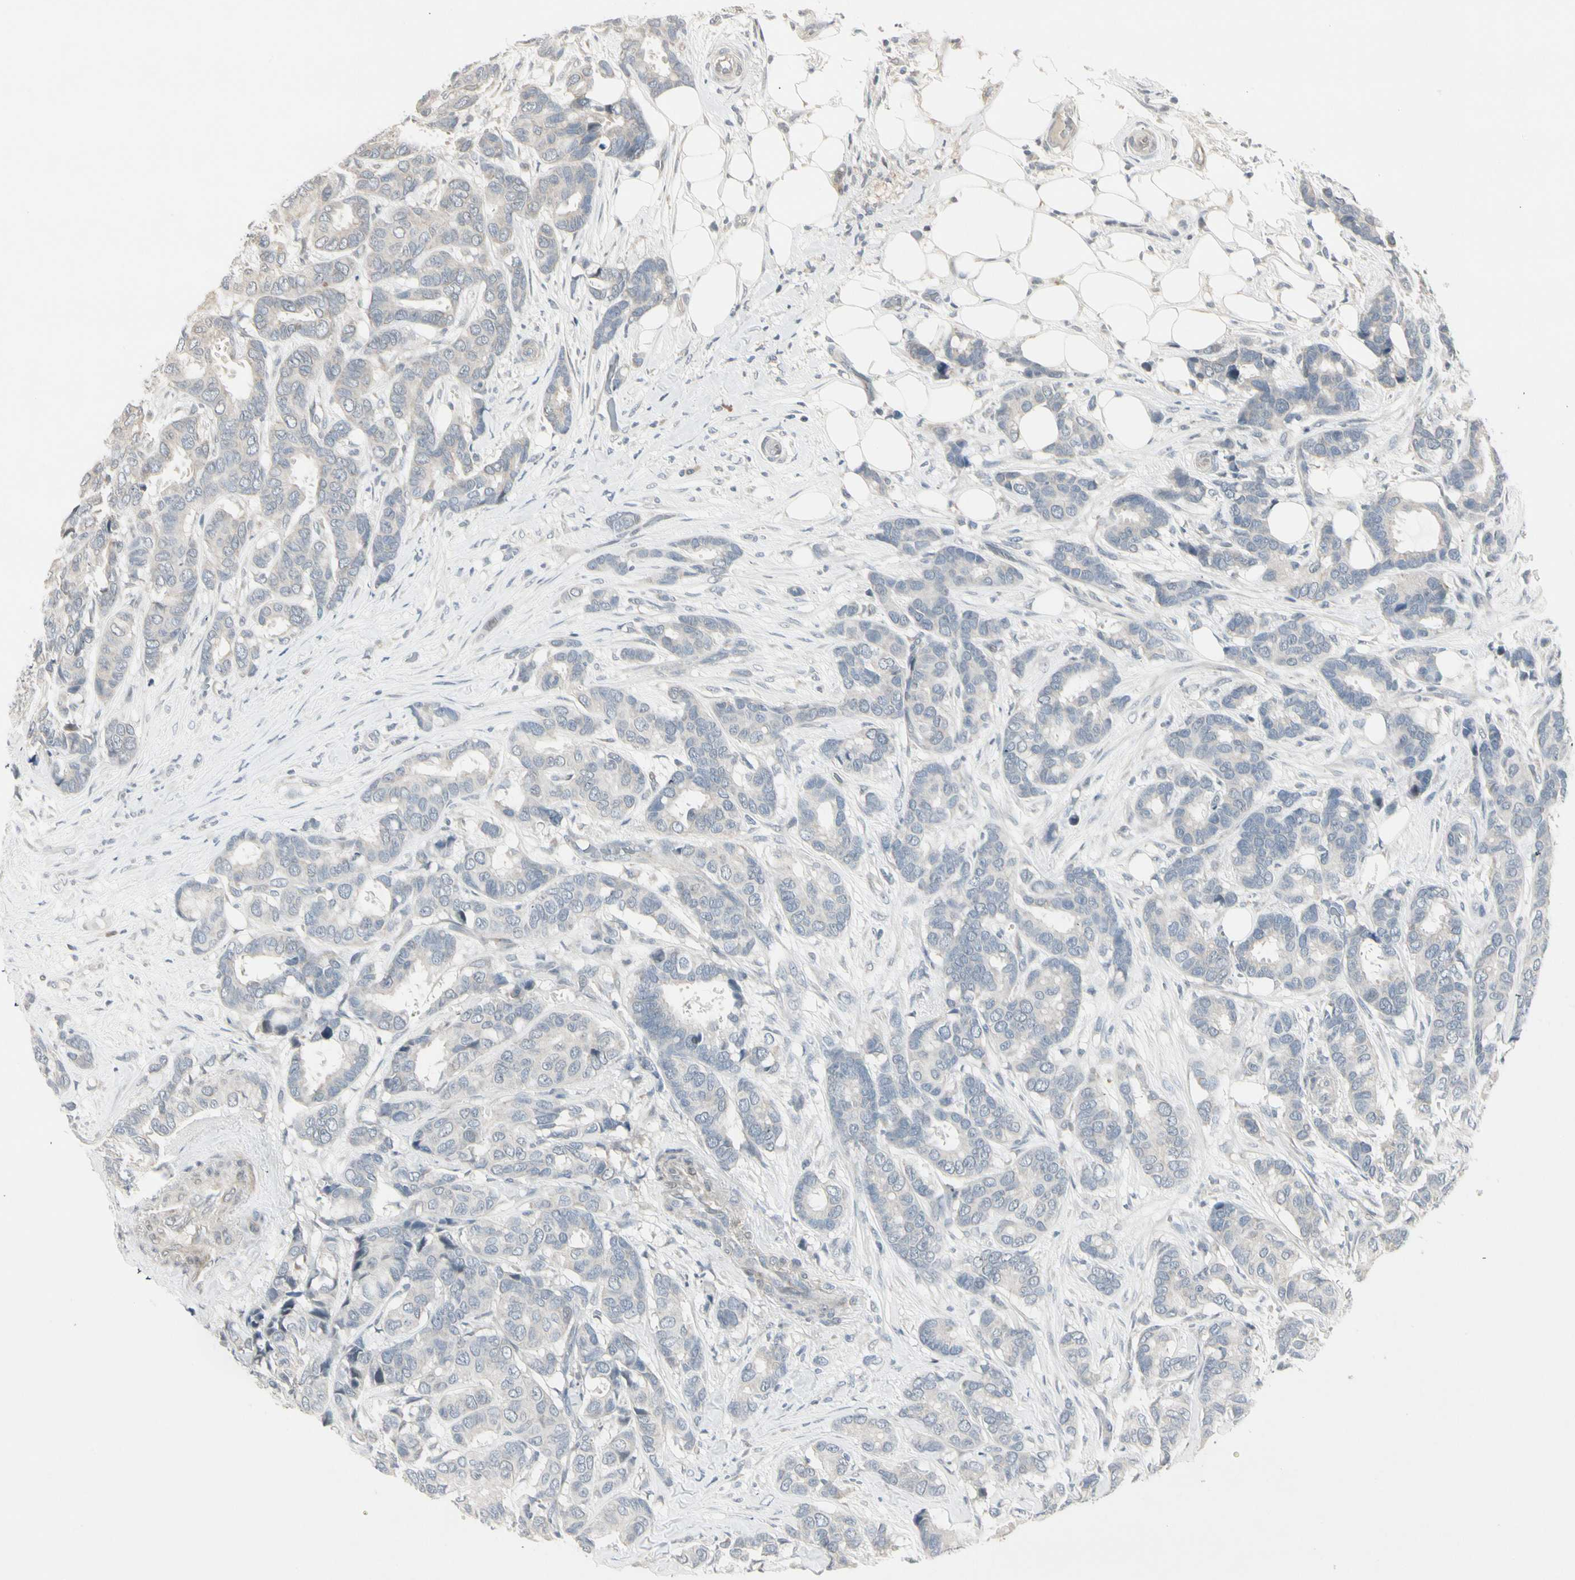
{"staining": {"intensity": "negative", "quantity": "none", "location": "none"}, "tissue": "breast cancer", "cell_type": "Tumor cells", "image_type": "cancer", "snomed": [{"axis": "morphology", "description": "Duct carcinoma"}, {"axis": "topography", "description": "Breast"}], "caption": "The histopathology image demonstrates no significant positivity in tumor cells of infiltrating ductal carcinoma (breast).", "gene": "DMPK", "patient": {"sex": "female", "age": 87}}